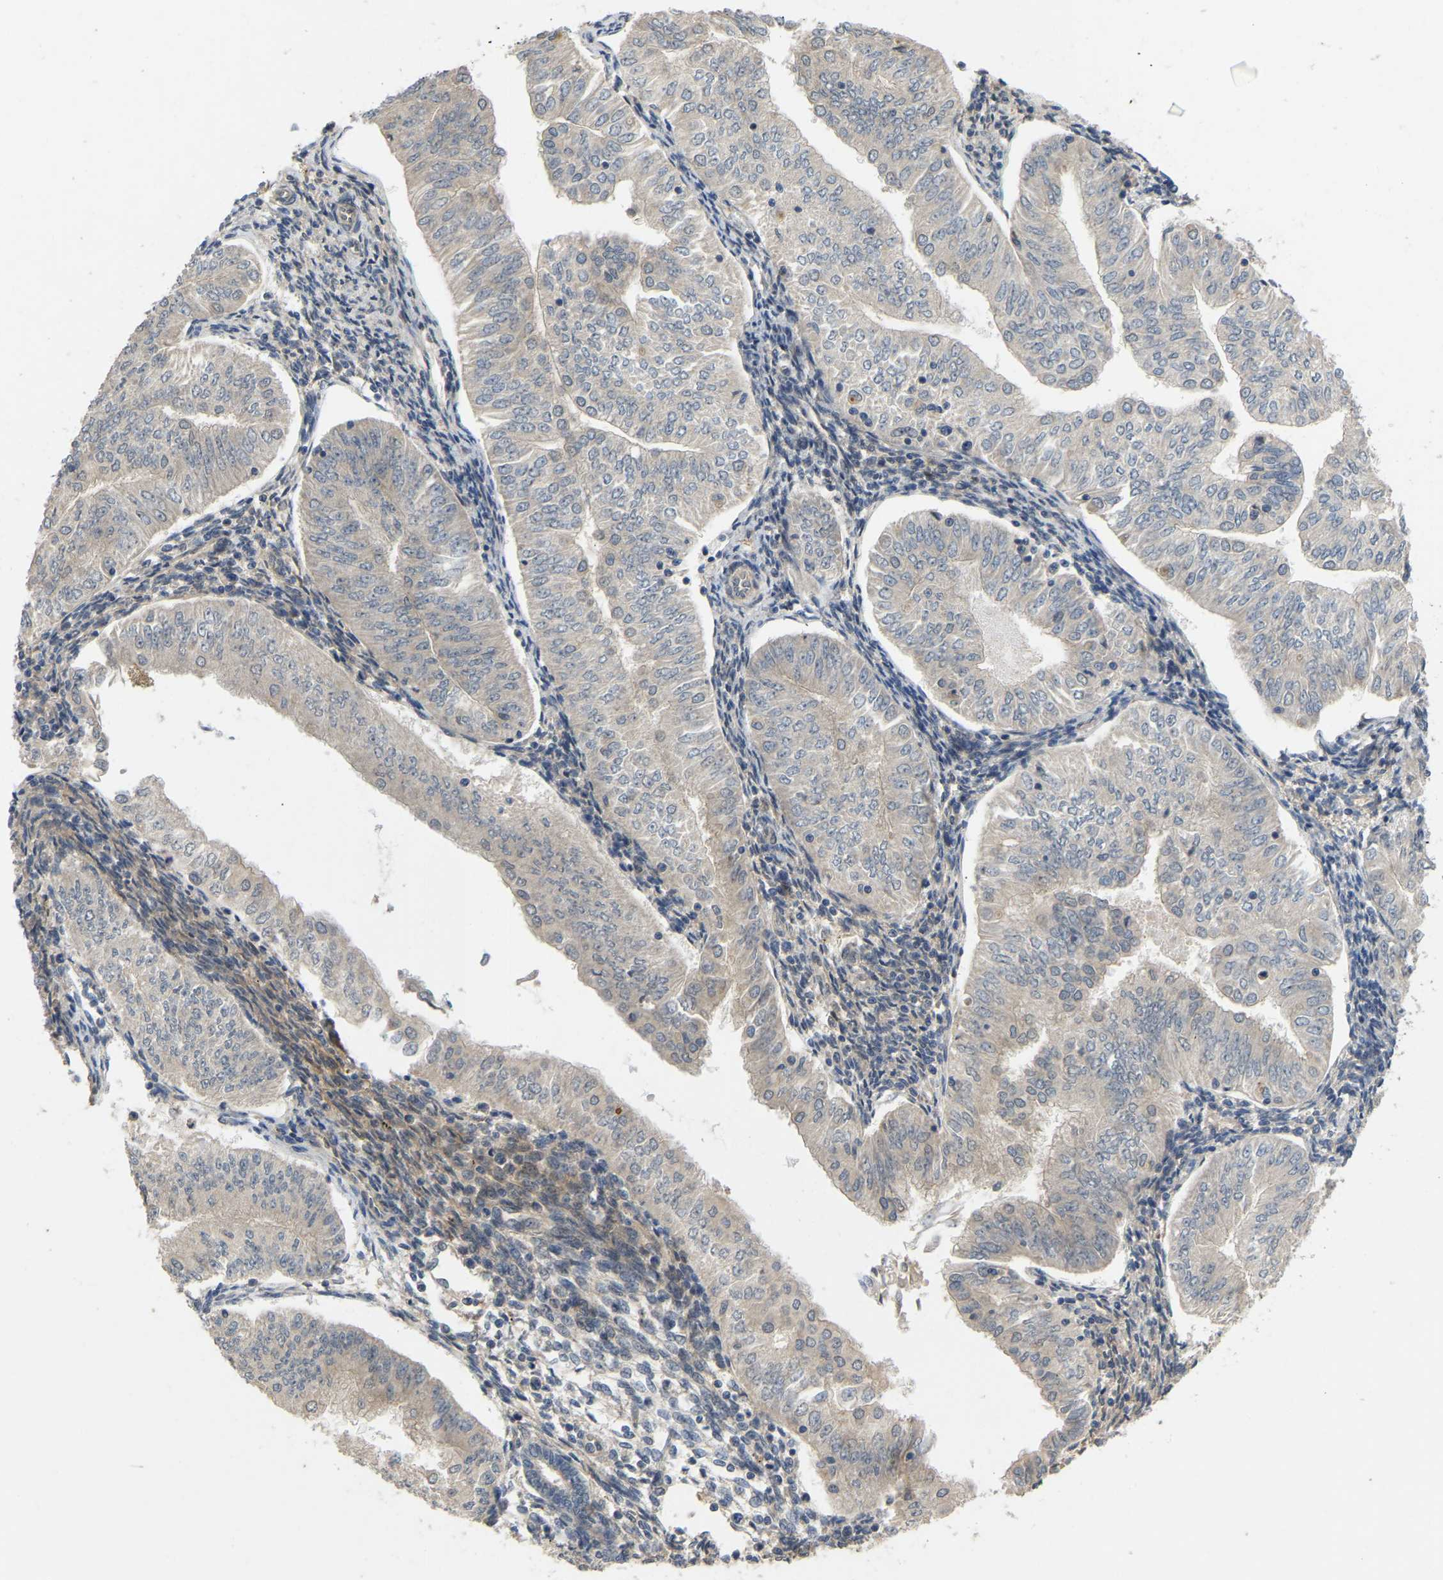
{"staining": {"intensity": "negative", "quantity": "none", "location": "none"}, "tissue": "endometrial cancer", "cell_type": "Tumor cells", "image_type": "cancer", "snomed": [{"axis": "morphology", "description": "Normal tissue, NOS"}, {"axis": "morphology", "description": "Adenocarcinoma, NOS"}, {"axis": "topography", "description": "Endometrium"}], "caption": "Tumor cells show no significant positivity in adenocarcinoma (endometrial).", "gene": "LIMK2", "patient": {"sex": "female", "age": 53}}